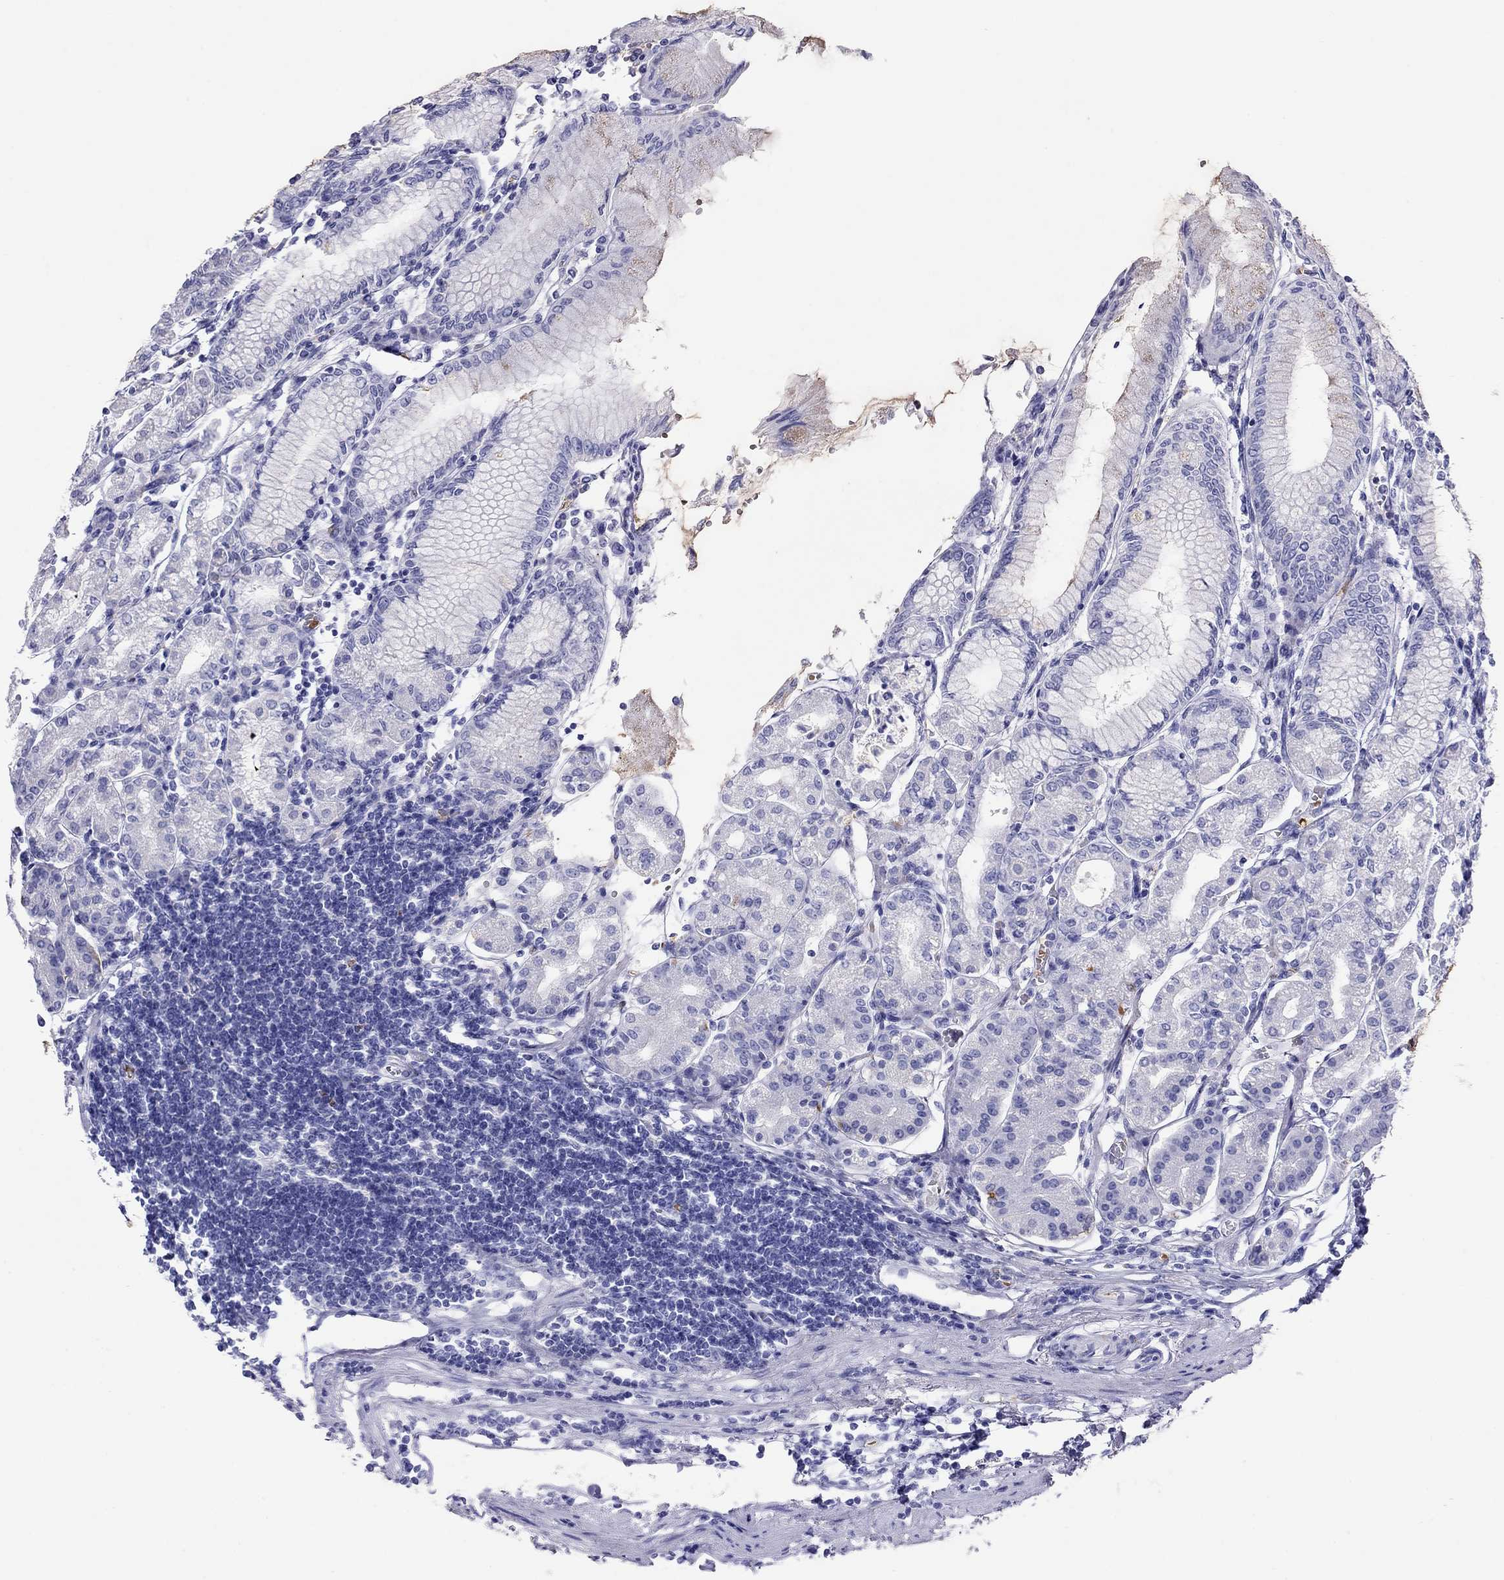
{"staining": {"intensity": "negative", "quantity": "none", "location": "none"}, "tissue": "stomach", "cell_type": "Glandular cells", "image_type": "normal", "snomed": [{"axis": "morphology", "description": "Normal tissue, NOS"}, {"axis": "topography", "description": "Skeletal muscle"}, {"axis": "topography", "description": "Stomach"}], "caption": "IHC image of normal stomach stained for a protein (brown), which reveals no staining in glandular cells.", "gene": "PTPRN", "patient": {"sex": "female", "age": 57}}